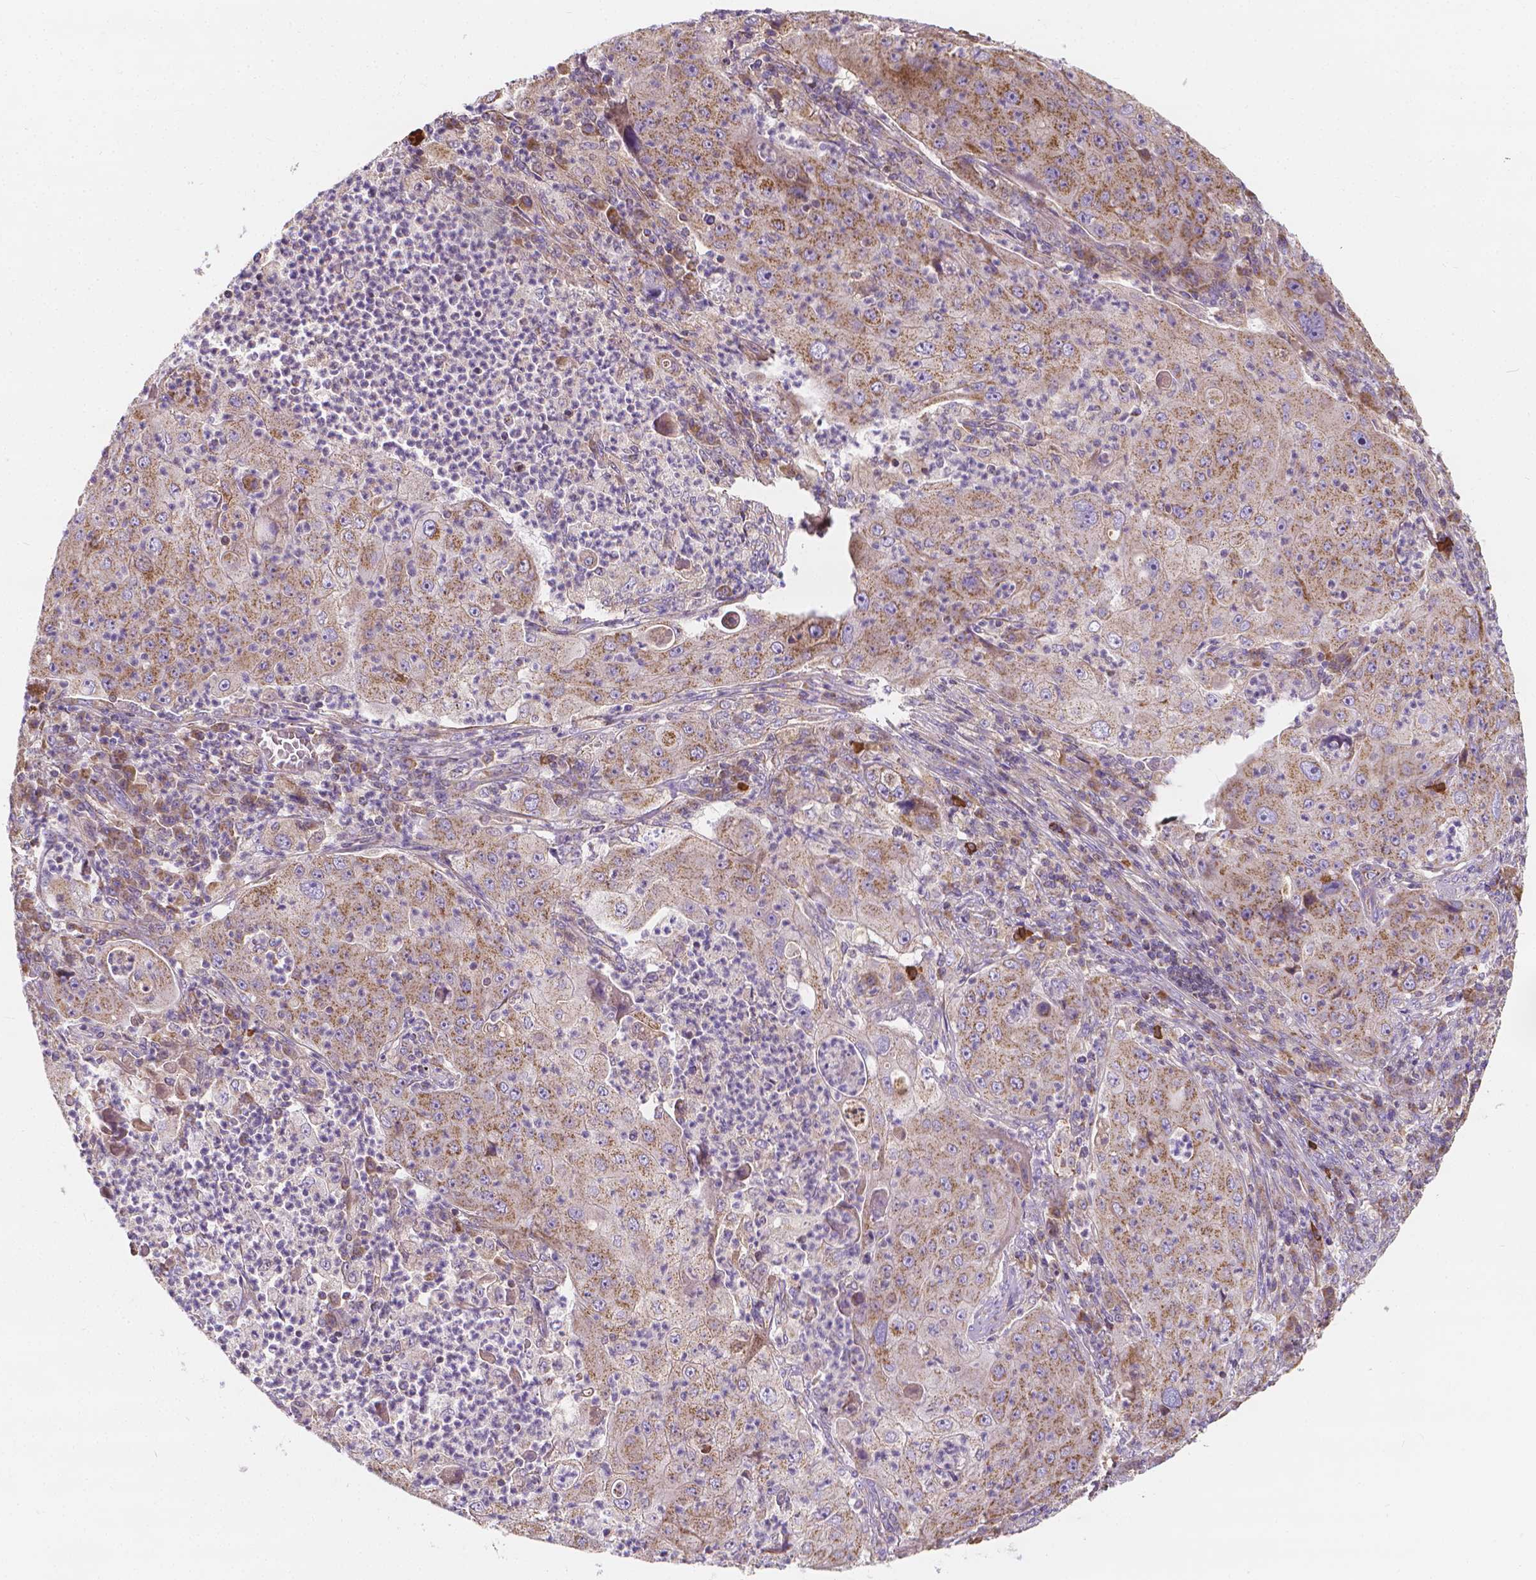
{"staining": {"intensity": "moderate", "quantity": ">75%", "location": "cytoplasmic/membranous"}, "tissue": "lung cancer", "cell_type": "Tumor cells", "image_type": "cancer", "snomed": [{"axis": "morphology", "description": "Squamous cell carcinoma, NOS"}, {"axis": "topography", "description": "Lung"}], "caption": "Tumor cells reveal moderate cytoplasmic/membranous positivity in approximately >75% of cells in squamous cell carcinoma (lung). (DAB (3,3'-diaminobenzidine) IHC with brightfield microscopy, high magnification).", "gene": "SNCAIP", "patient": {"sex": "female", "age": 59}}